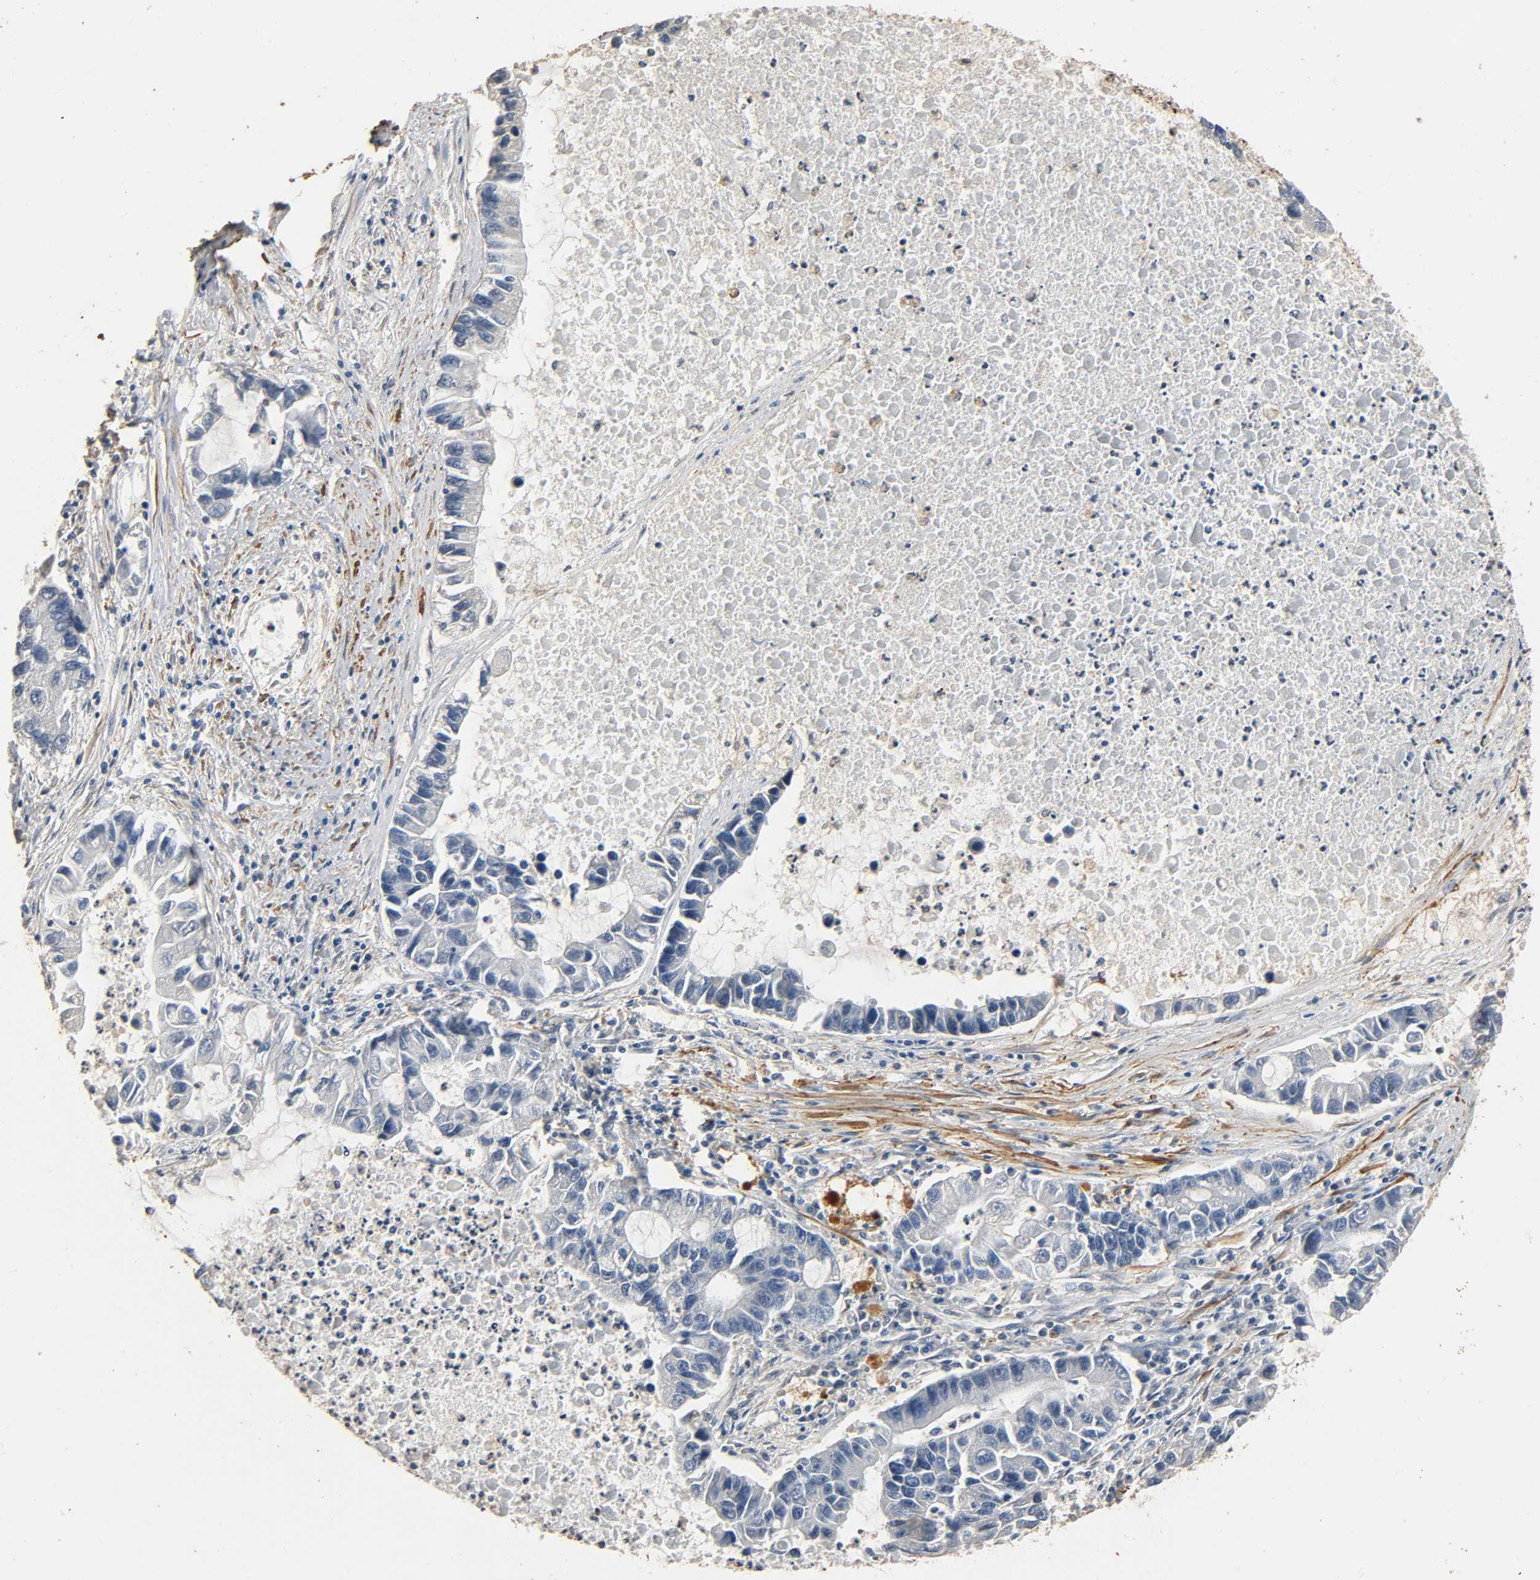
{"staining": {"intensity": "negative", "quantity": "none", "location": "none"}, "tissue": "lung cancer", "cell_type": "Tumor cells", "image_type": "cancer", "snomed": [{"axis": "morphology", "description": "Adenocarcinoma, NOS"}, {"axis": "topography", "description": "Lung"}], "caption": "A histopathology image of lung cancer stained for a protein exhibits no brown staining in tumor cells. (DAB (3,3'-diaminobenzidine) immunohistochemistry with hematoxylin counter stain).", "gene": "GSTA3", "patient": {"sex": "female", "age": 51}}